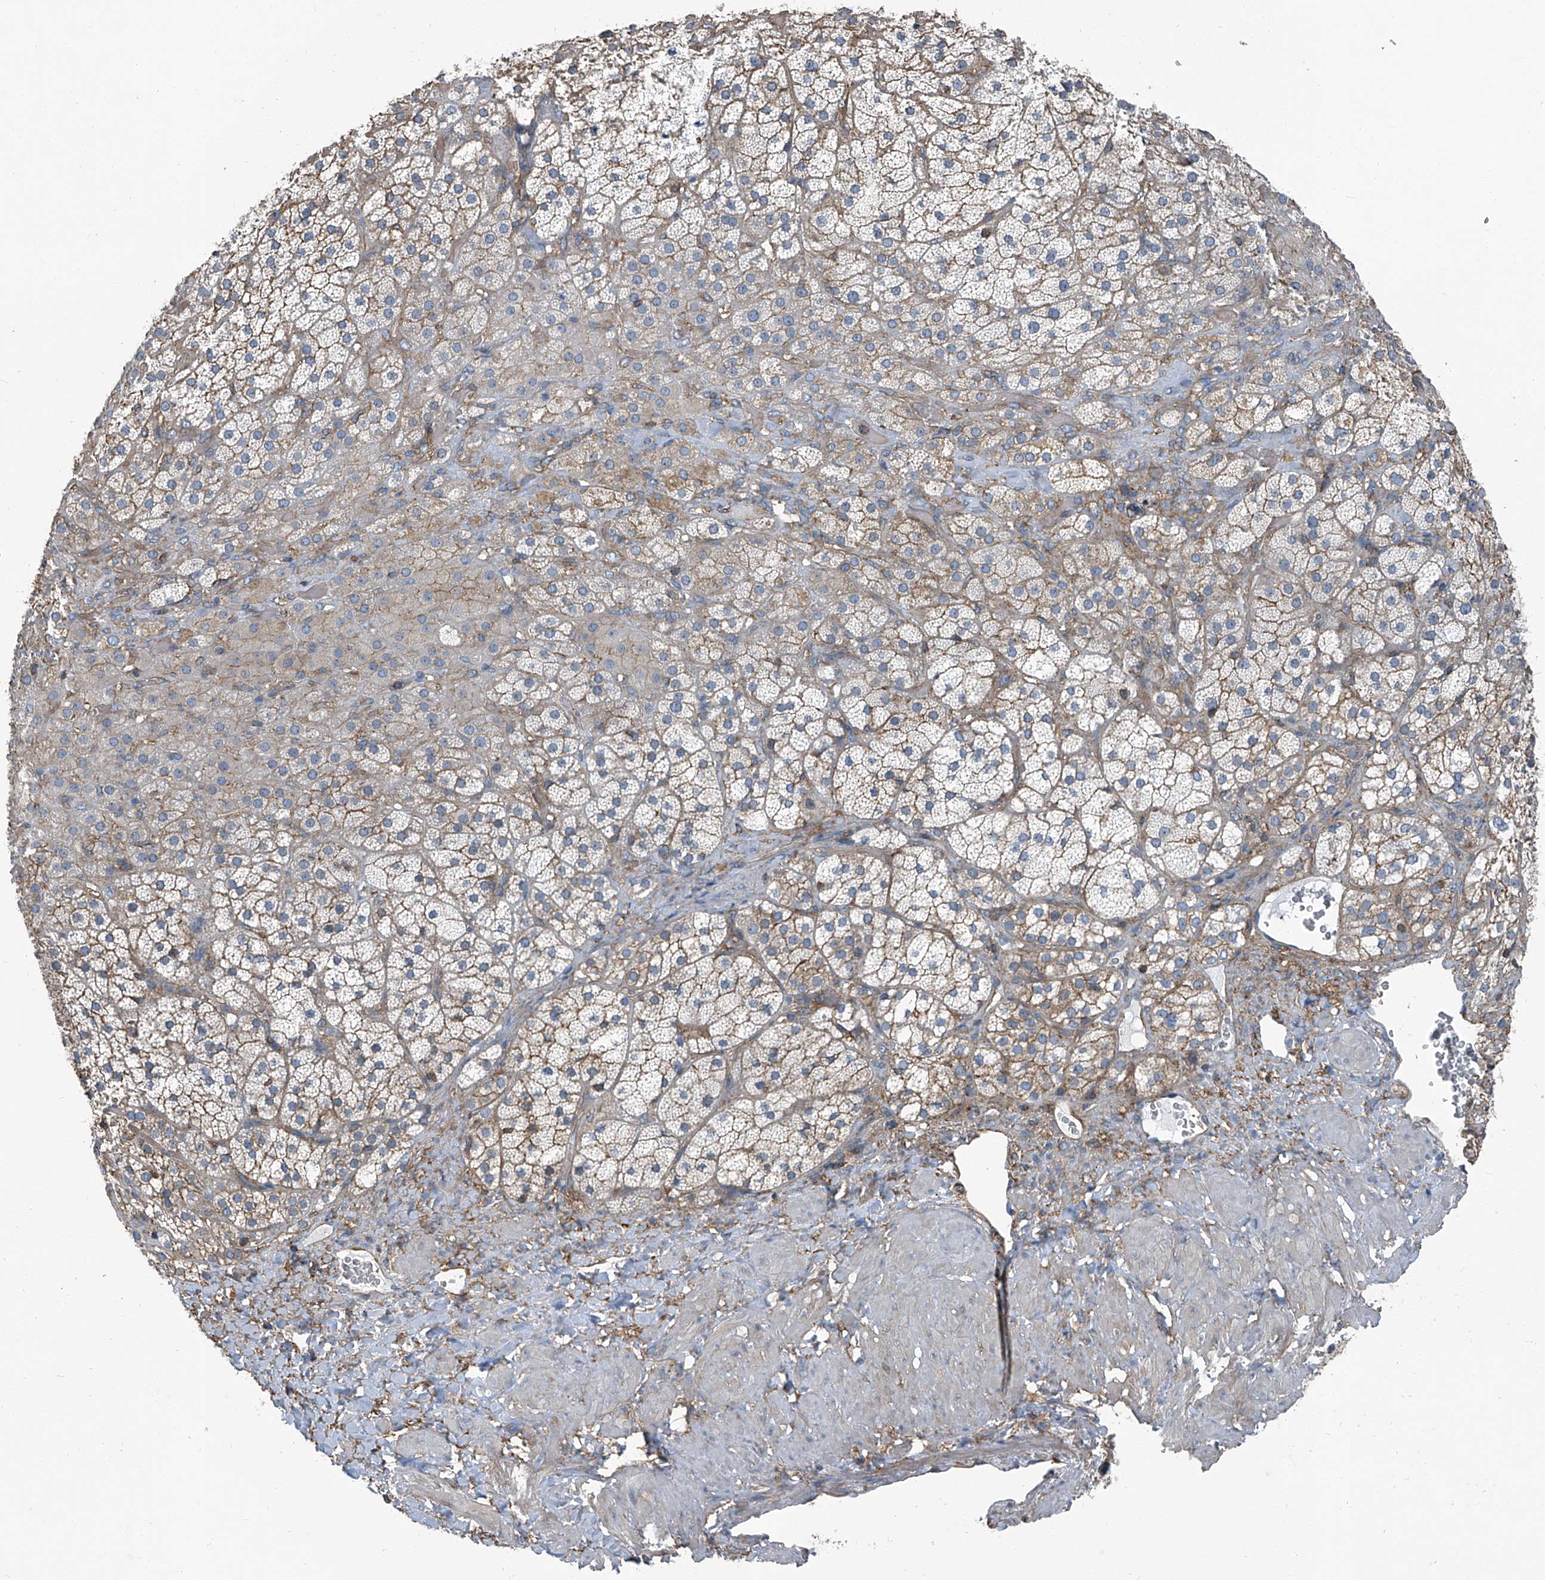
{"staining": {"intensity": "moderate", "quantity": "25%-75%", "location": "cytoplasmic/membranous"}, "tissue": "adrenal gland", "cell_type": "Glandular cells", "image_type": "normal", "snomed": [{"axis": "morphology", "description": "Normal tissue, NOS"}, {"axis": "topography", "description": "Adrenal gland"}], "caption": "High-power microscopy captured an IHC micrograph of unremarkable adrenal gland, revealing moderate cytoplasmic/membranous staining in about 25%-75% of glandular cells. The staining is performed using DAB (3,3'-diaminobenzidine) brown chromogen to label protein expression. The nuclei are counter-stained blue using hematoxylin.", "gene": "SEPTIN7", "patient": {"sex": "male", "age": 57}}